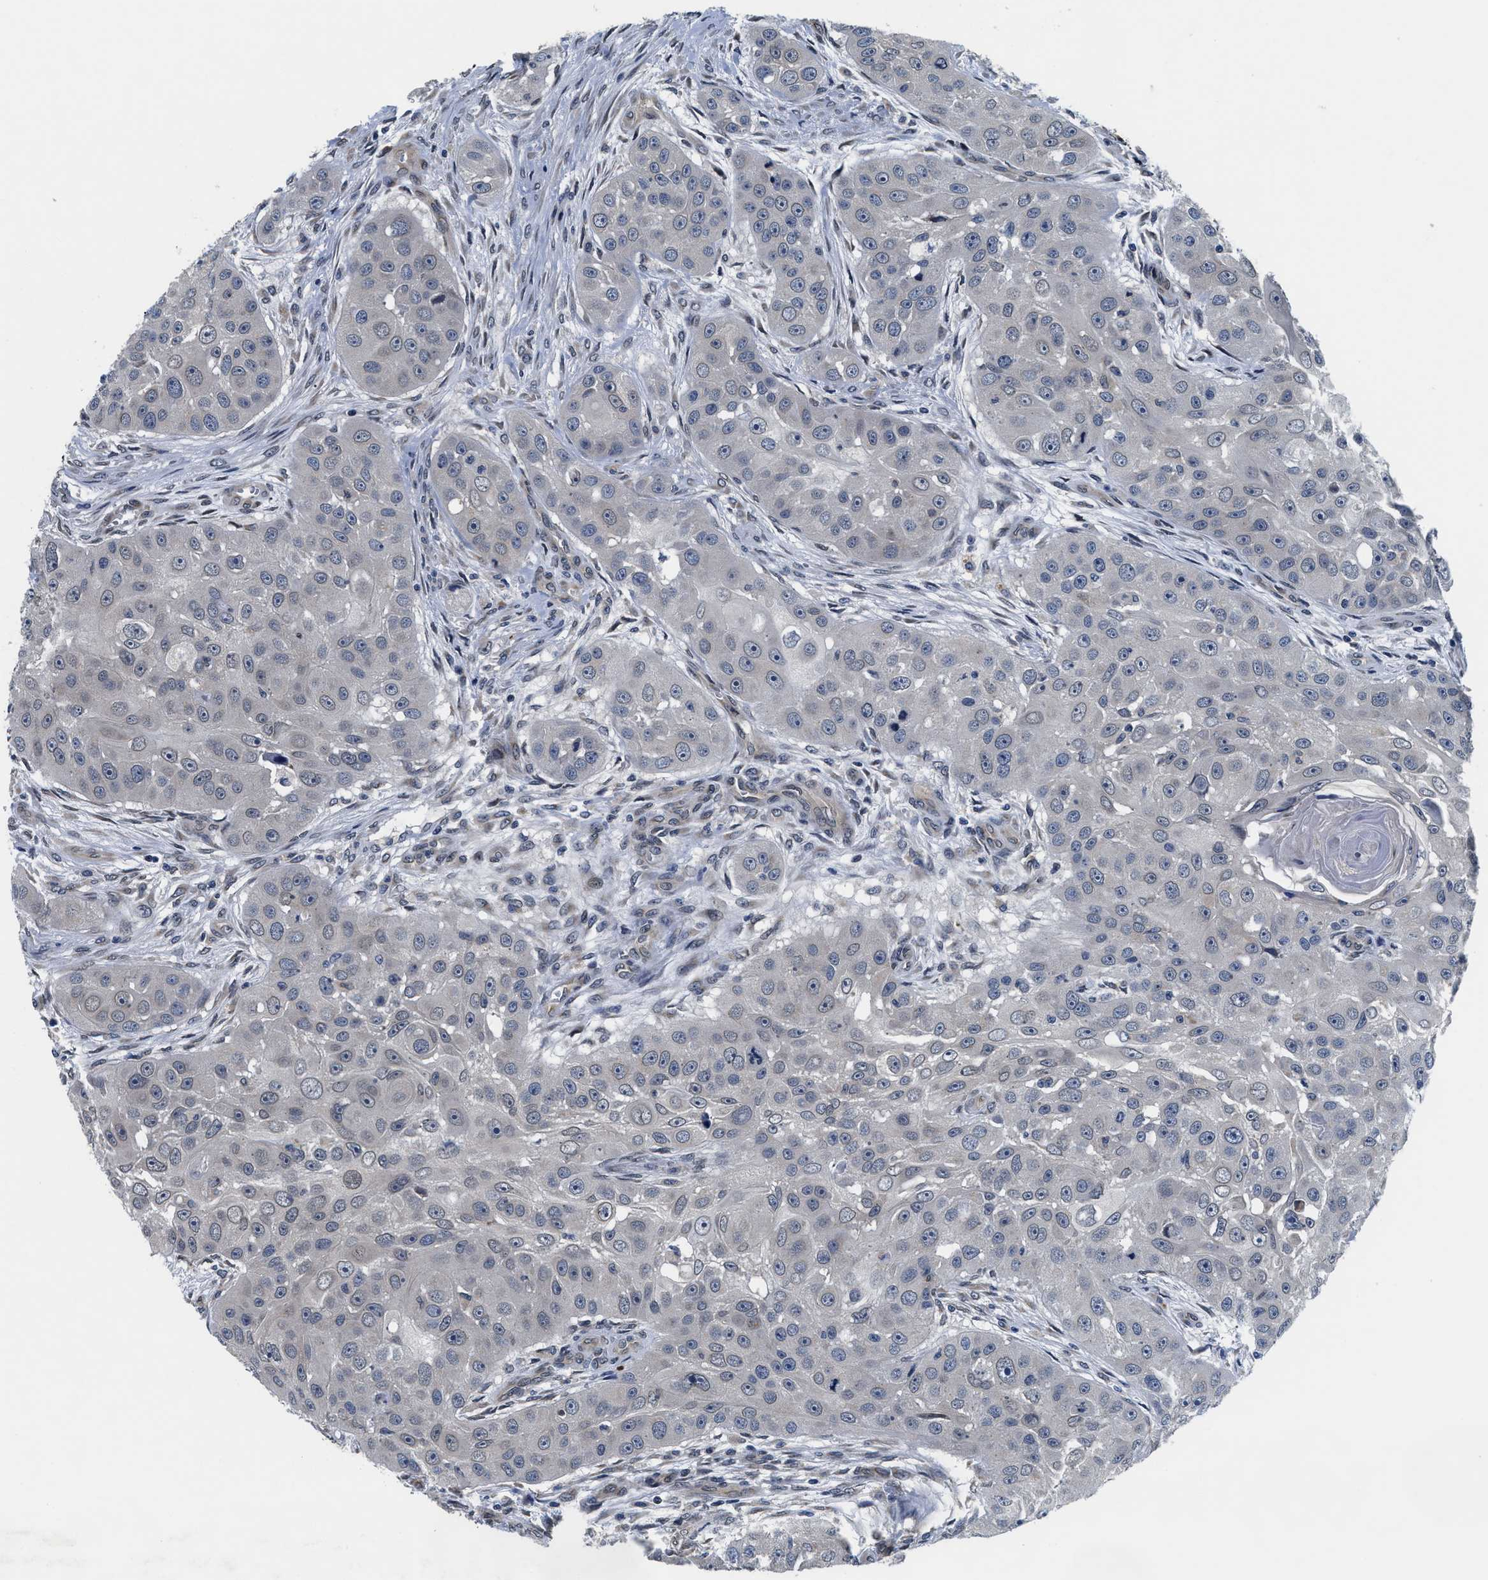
{"staining": {"intensity": "negative", "quantity": "none", "location": "none"}, "tissue": "head and neck cancer", "cell_type": "Tumor cells", "image_type": "cancer", "snomed": [{"axis": "morphology", "description": "Normal tissue, NOS"}, {"axis": "morphology", "description": "Squamous cell carcinoma, NOS"}, {"axis": "topography", "description": "Skeletal muscle"}, {"axis": "topography", "description": "Head-Neck"}], "caption": "Immunohistochemistry of human squamous cell carcinoma (head and neck) demonstrates no expression in tumor cells.", "gene": "SNX10", "patient": {"sex": "male", "age": 51}}